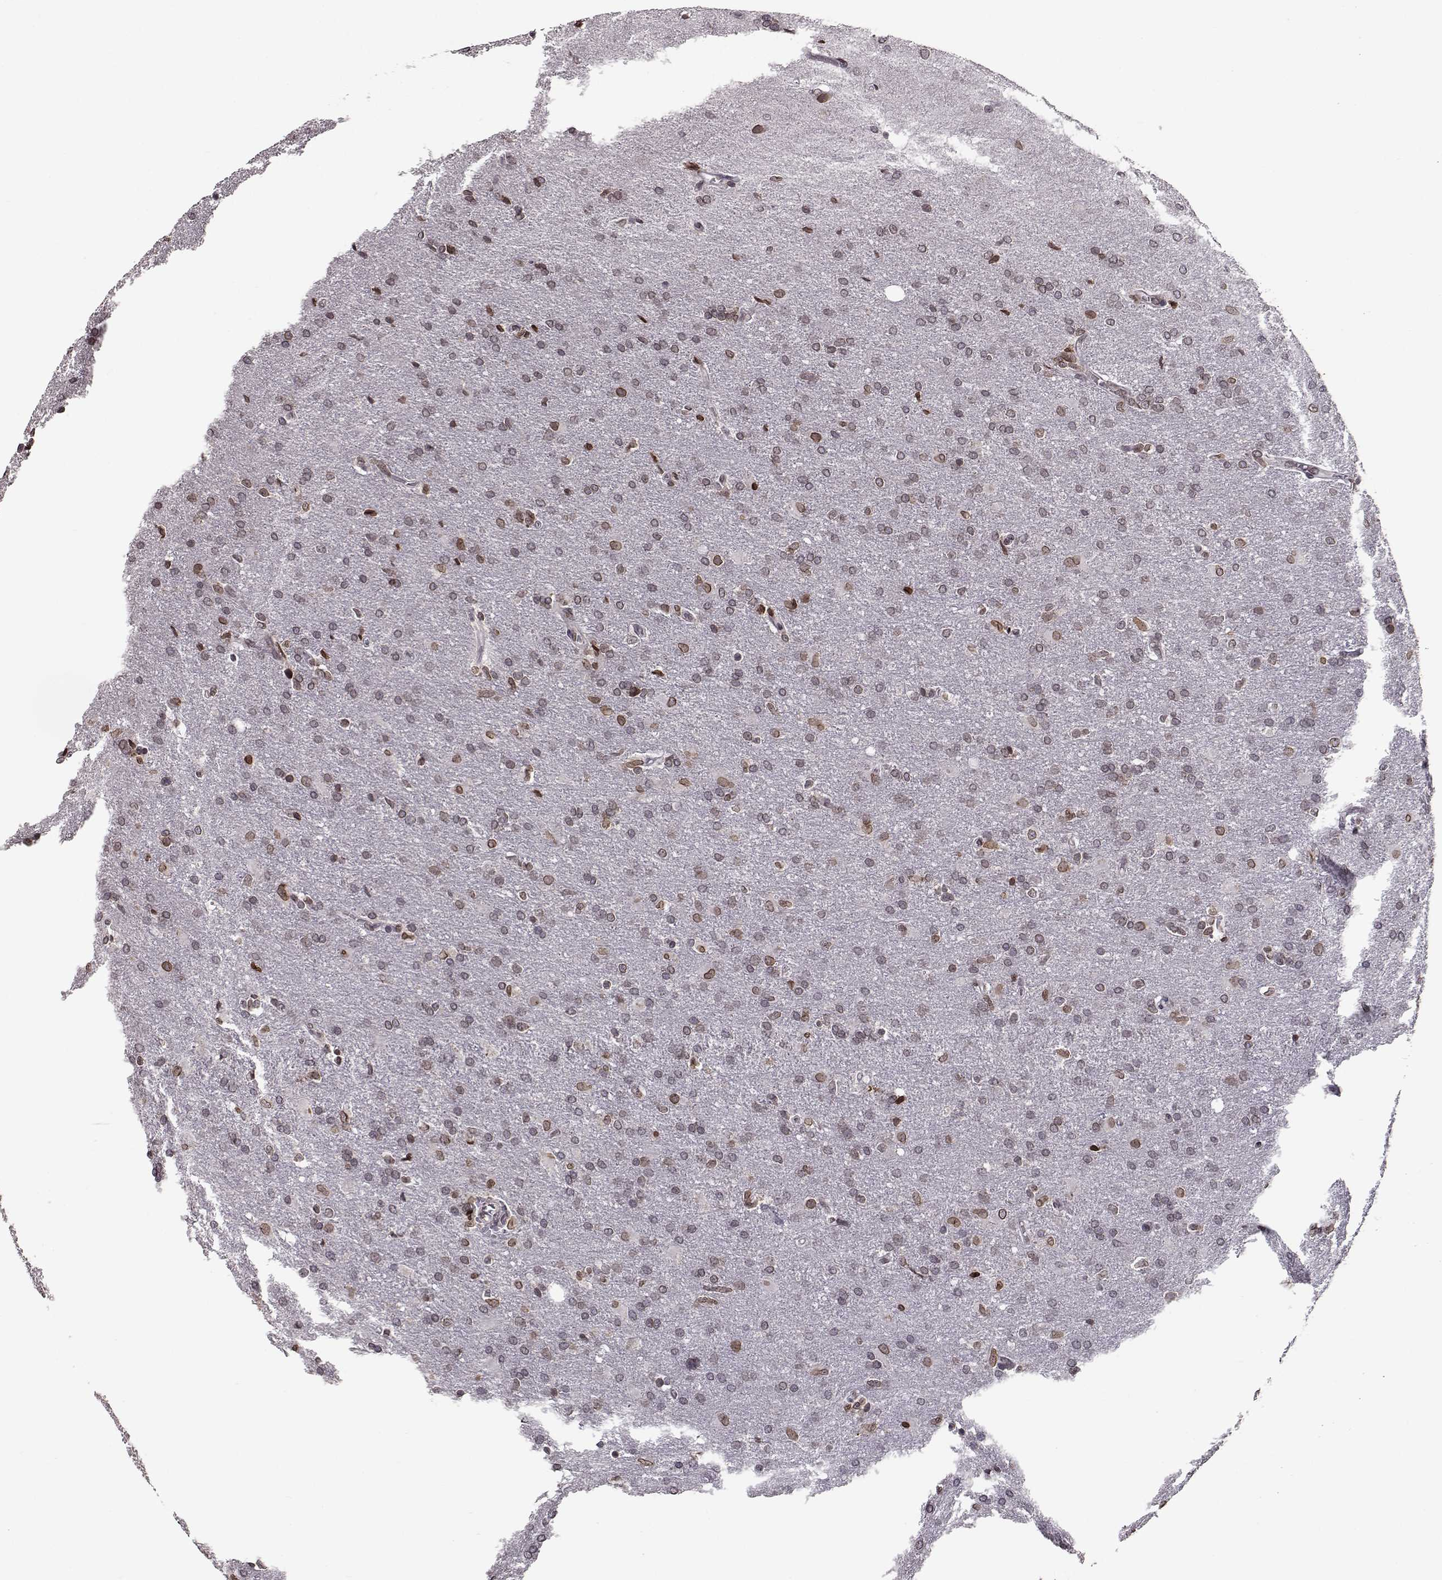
{"staining": {"intensity": "weak", "quantity": ">75%", "location": "cytoplasmic/membranous,nuclear"}, "tissue": "glioma", "cell_type": "Tumor cells", "image_type": "cancer", "snomed": [{"axis": "morphology", "description": "Glioma, malignant, High grade"}, {"axis": "topography", "description": "Brain"}], "caption": "Glioma stained with a brown dye demonstrates weak cytoplasmic/membranous and nuclear positive expression in about >75% of tumor cells.", "gene": "NUP37", "patient": {"sex": "male", "age": 68}}